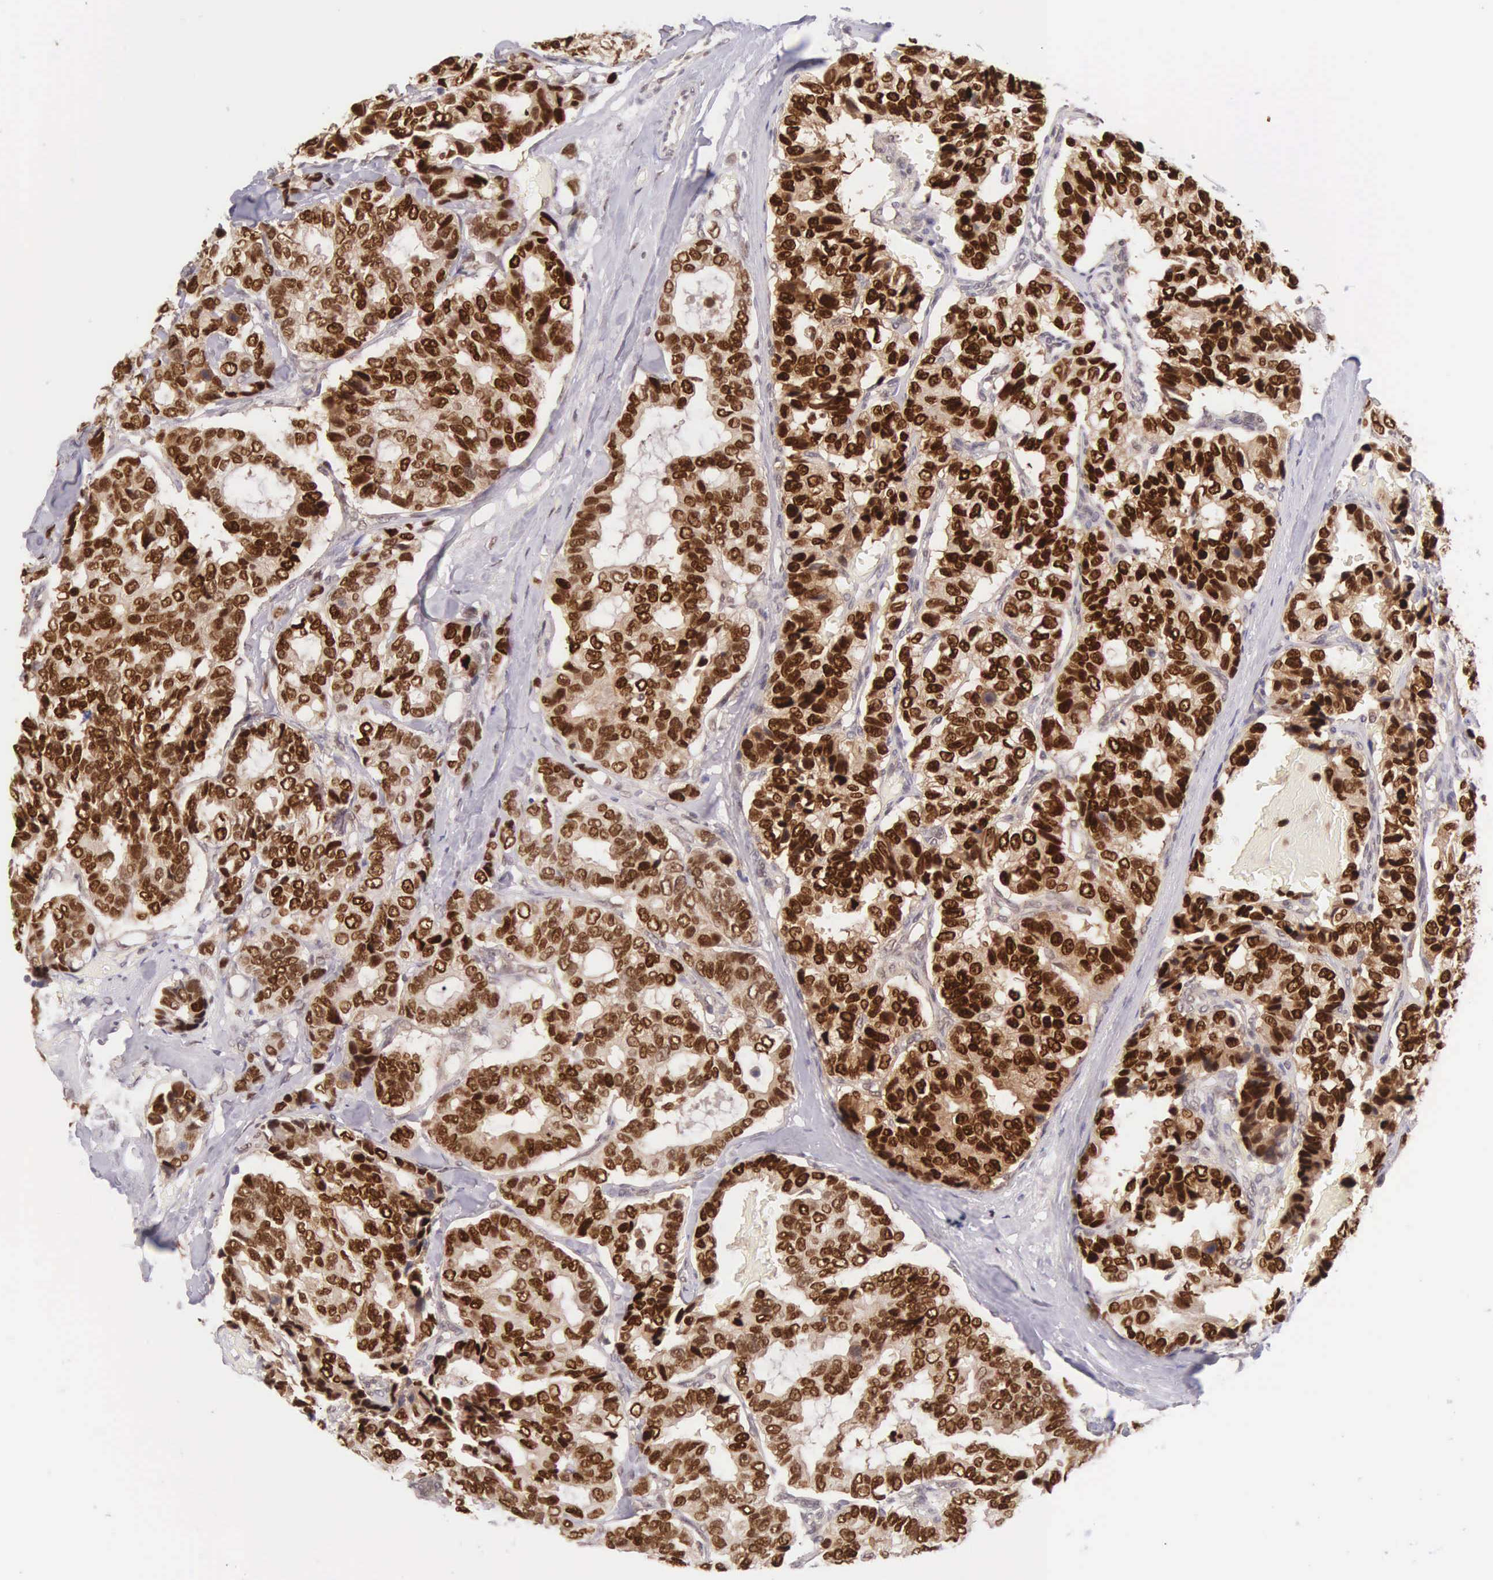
{"staining": {"intensity": "strong", "quantity": ">75%", "location": "nuclear"}, "tissue": "breast cancer", "cell_type": "Tumor cells", "image_type": "cancer", "snomed": [{"axis": "morphology", "description": "Duct carcinoma"}, {"axis": "topography", "description": "Breast"}], "caption": "The micrograph demonstrates a brown stain indicating the presence of a protein in the nuclear of tumor cells in breast cancer. (Brightfield microscopy of DAB IHC at high magnification).", "gene": "CCDC117", "patient": {"sex": "female", "age": 69}}